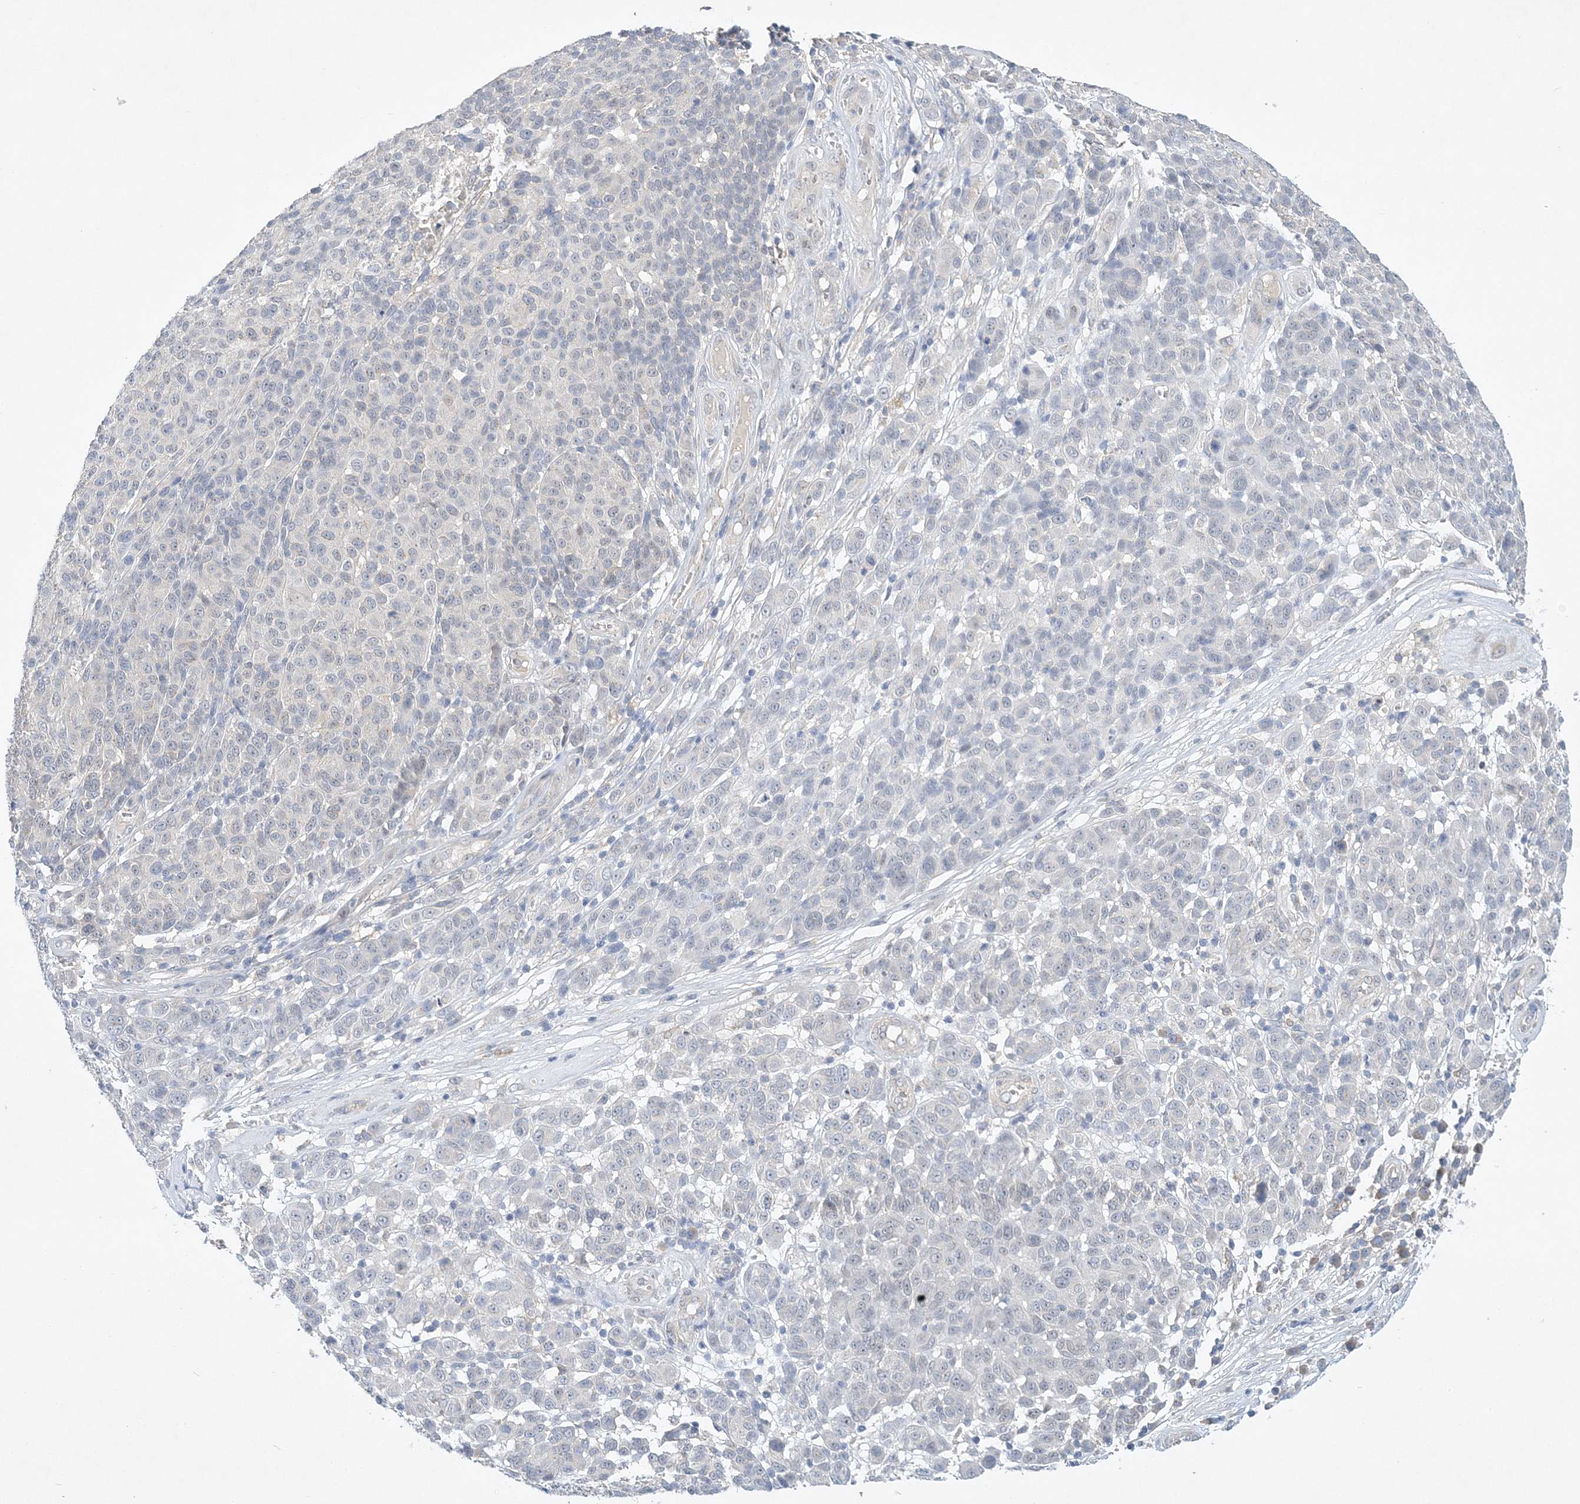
{"staining": {"intensity": "negative", "quantity": "none", "location": "none"}, "tissue": "melanoma", "cell_type": "Tumor cells", "image_type": "cancer", "snomed": [{"axis": "morphology", "description": "Malignant melanoma, NOS"}, {"axis": "topography", "description": "Skin"}], "caption": "Tumor cells show no significant positivity in melanoma. (DAB (3,3'-diaminobenzidine) immunohistochemistry with hematoxylin counter stain).", "gene": "ANKRD35", "patient": {"sex": "male", "age": 49}}